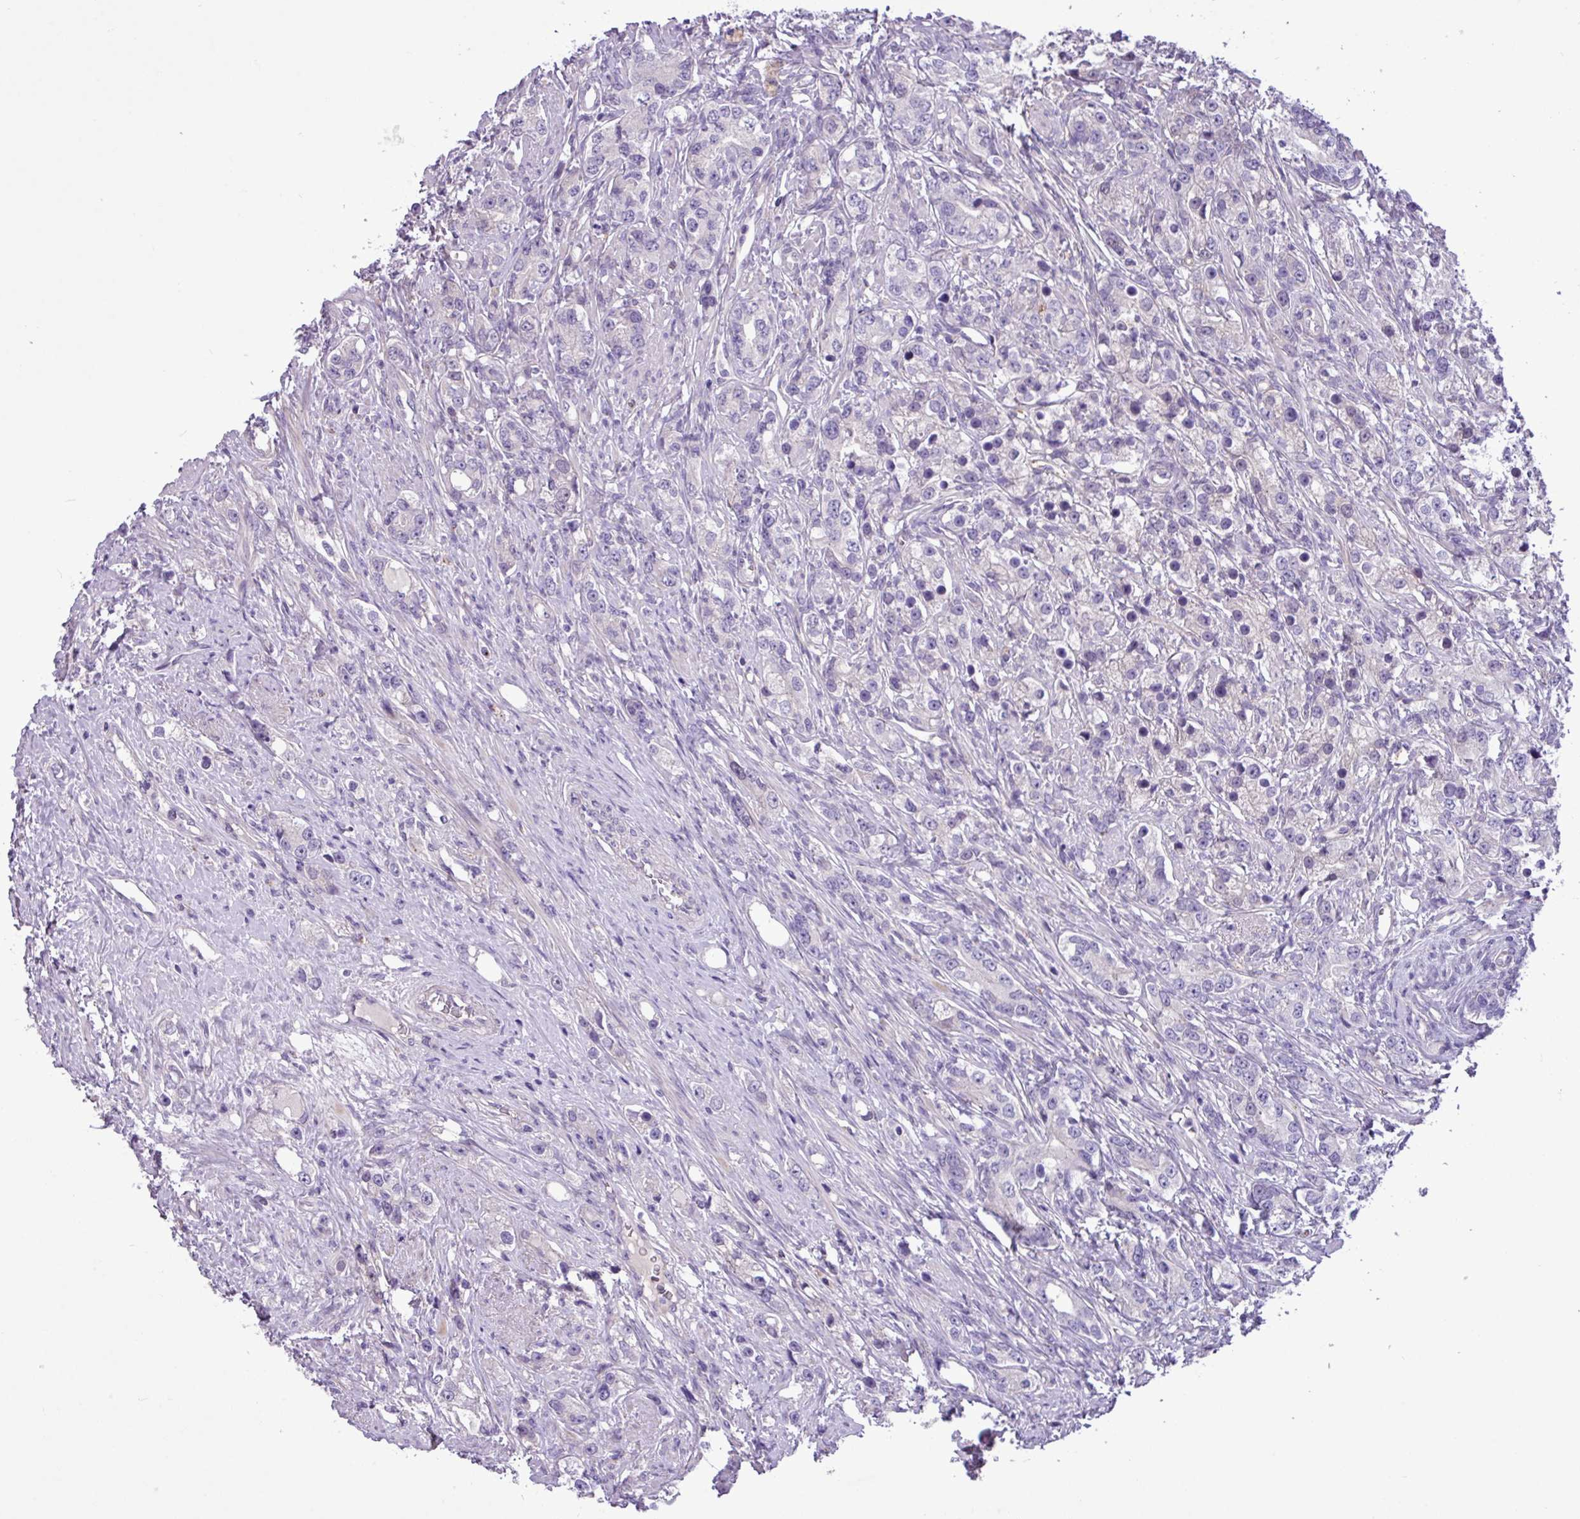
{"staining": {"intensity": "negative", "quantity": "none", "location": "none"}, "tissue": "prostate cancer", "cell_type": "Tumor cells", "image_type": "cancer", "snomed": [{"axis": "morphology", "description": "Adenocarcinoma, High grade"}, {"axis": "topography", "description": "Prostate"}], "caption": "Immunohistochemistry of human prostate cancer displays no expression in tumor cells.", "gene": "CD248", "patient": {"sex": "male", "age": 63}}